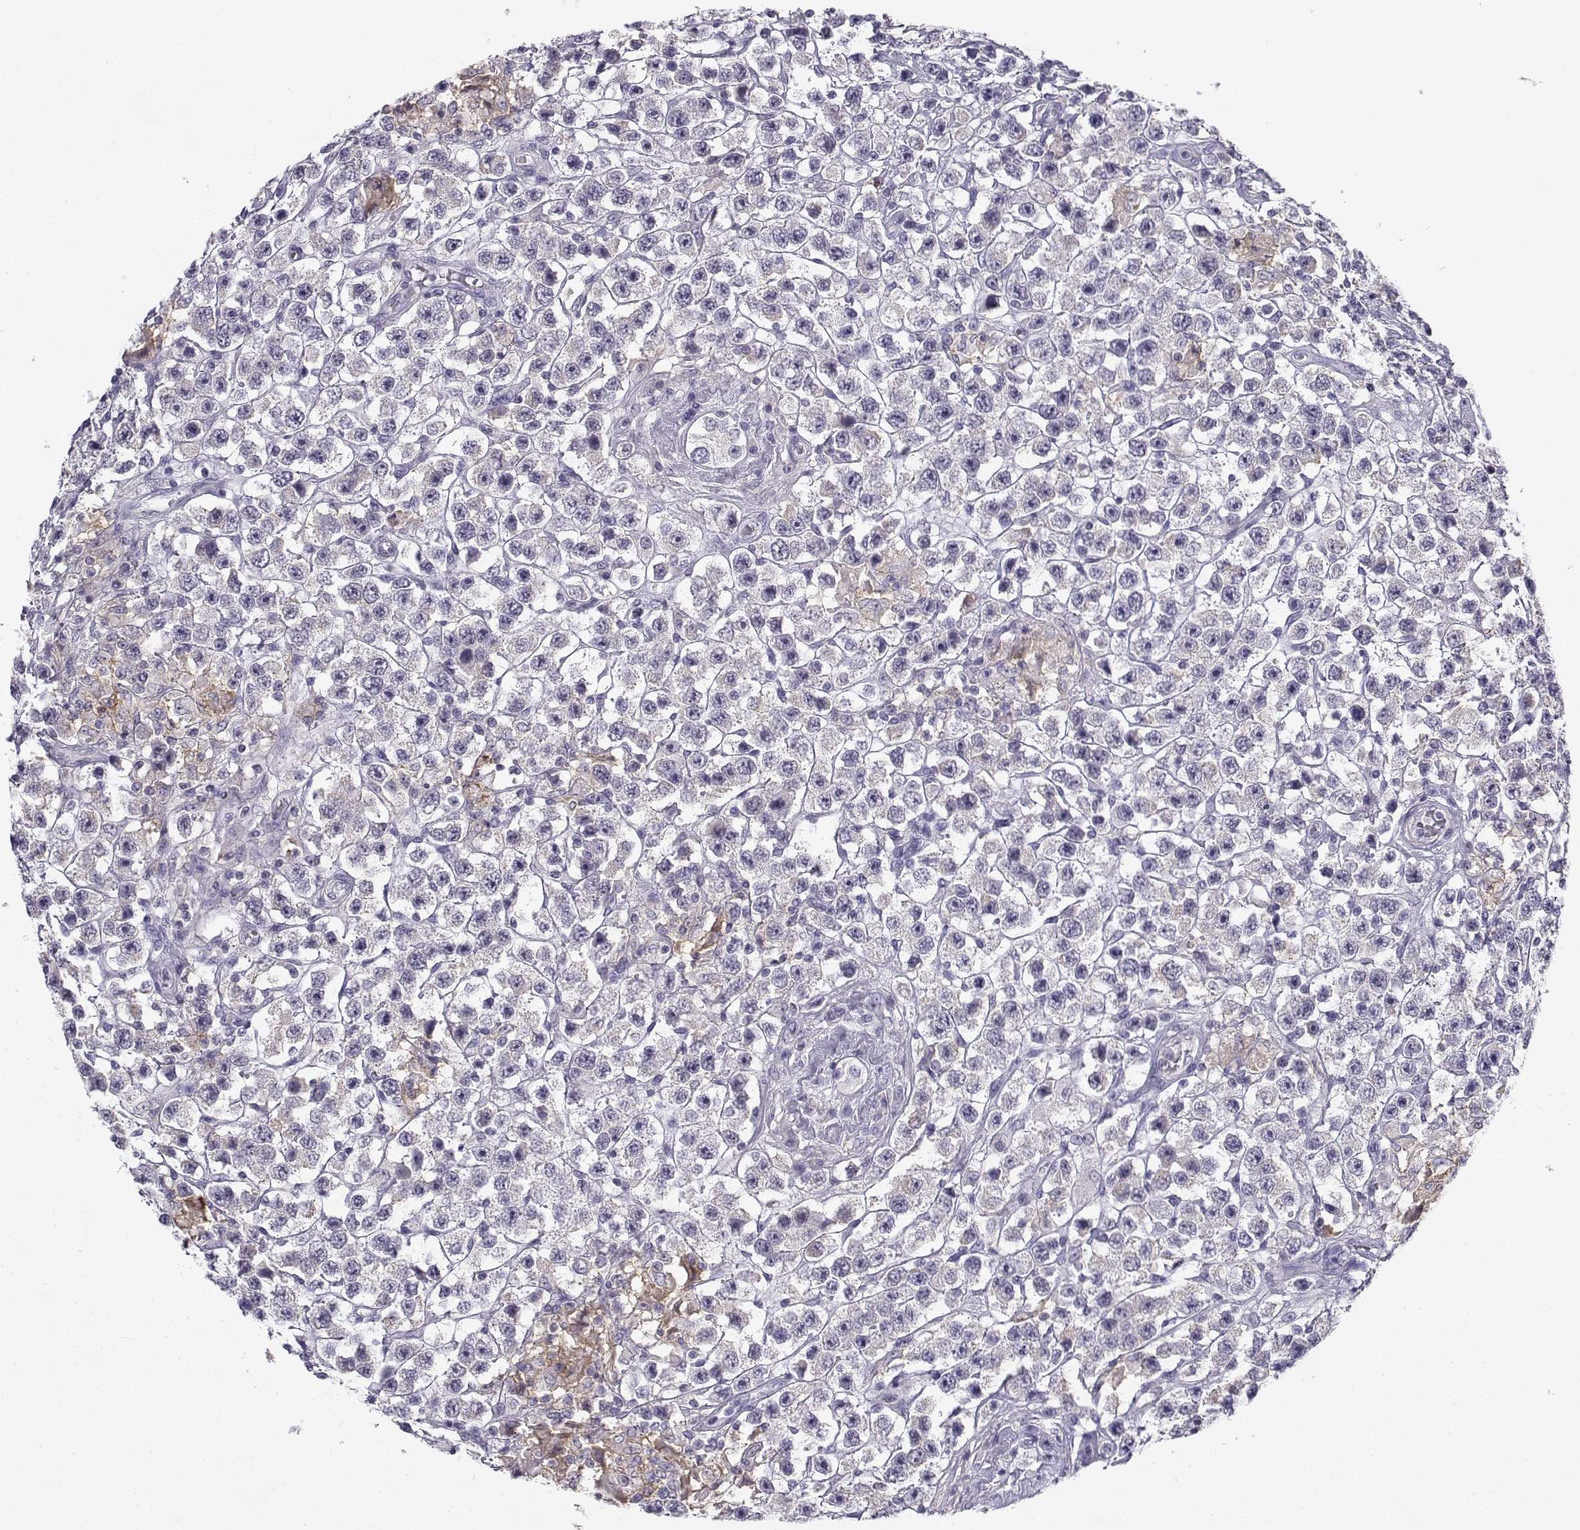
{"staining": {"intensity": "negative", "quantity": "none", "location": "none"}, "tissue": "testis cancer", "cell_type": "Tumor cells", "image_type": "cancer", "snomed": [{"axis": "morphology", "description": "Seminoma, NOS"}, {"axis": "topography", "description": "Testis"}], "caption": "Immunohistochemistry image of neoplastic tissue: human testis cancer stained with DAB reveals no significant protein expression in tumor cells. Brightfield microscopy of immunohistochemistry stained with DAB (brown) and hematoxylin (blue), captured at high magnification.", "gene": "CREB3L3", "patient": {"sex": "male", "age": 45}}